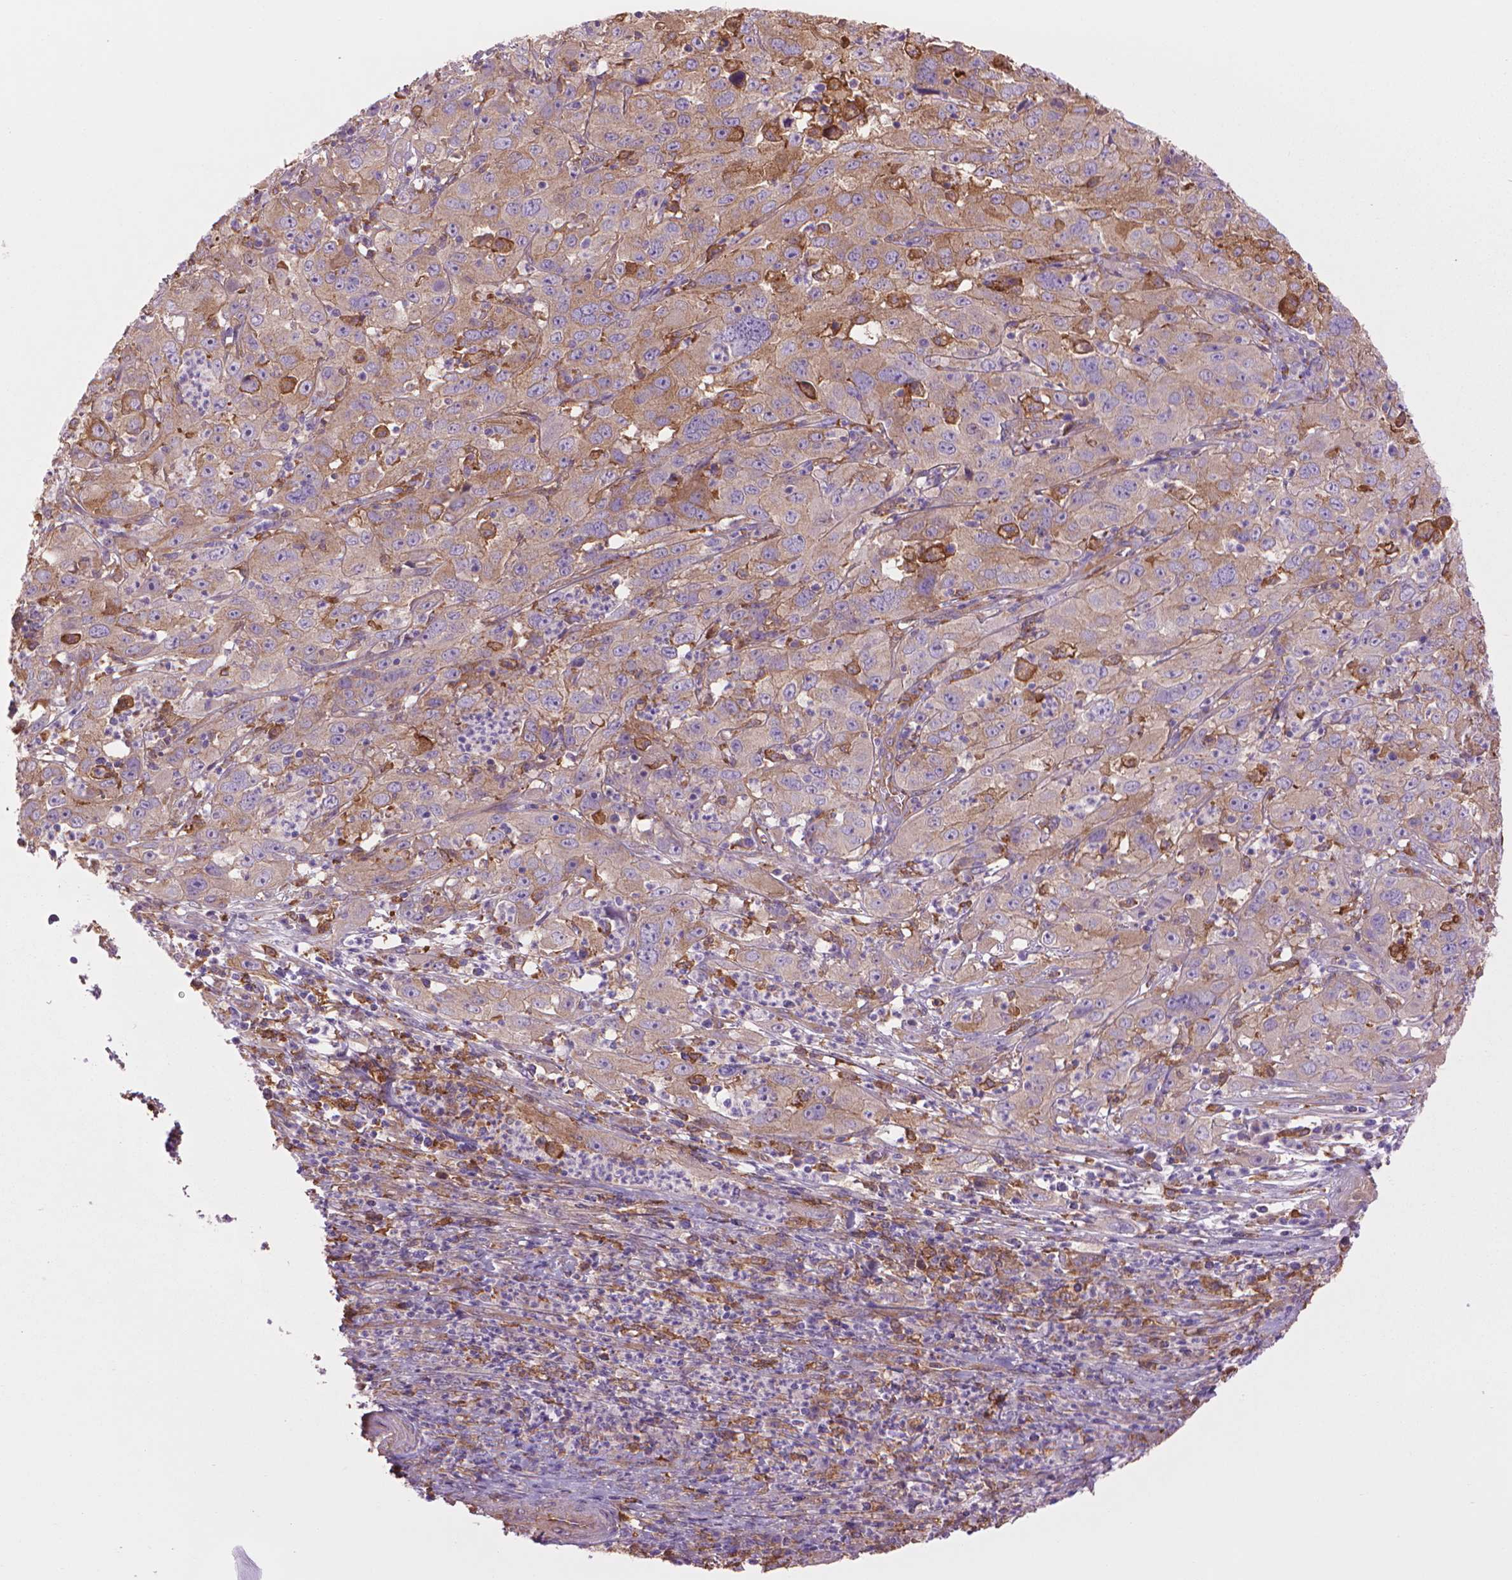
{"staining": {"intensity": "moderate", "quantity": "25%-75%", "location": "cytoplasmic/membranous"}, "tissue": "cervical cancer", "cell_type": "Tumor cells", "image_type": "cancer", "snomed": [{"axis": "morphology", "description": "Squamous cell carcinoma, NOS"}, {"axis": "topography", "description": "Cervix"}], "caption": "Protein staining of cervical cancer (squamous cell carcinoma) tissue displays moderate cytoplasmic/membranous expression in approximately 25%-75% of tumor cells.", "gene": "CORO1B", "patient": {"sex": "female", "age": 32}}